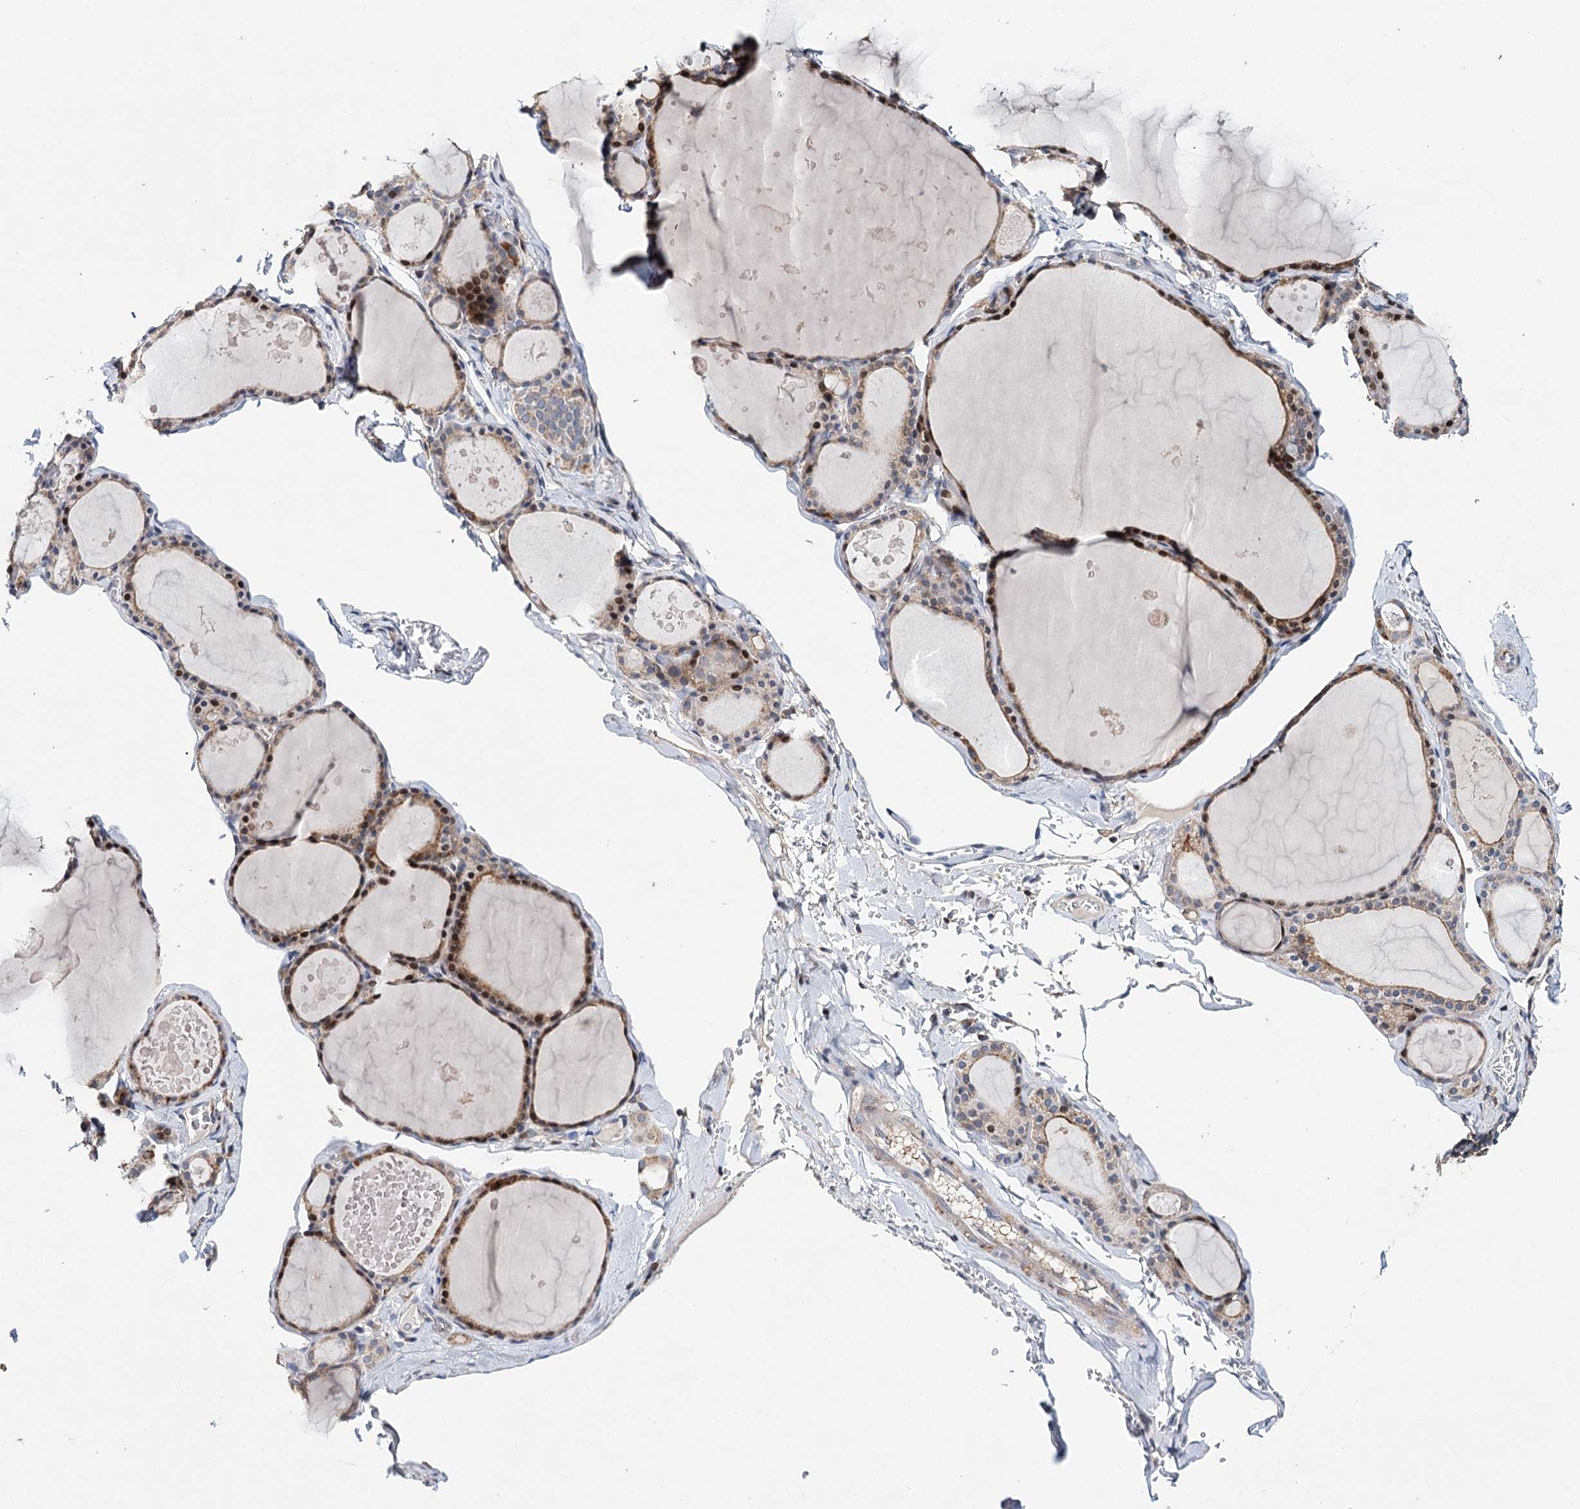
{"staining": {"intensity": "moderate", "quantity": "25%-75%", "location": "cytoplasmic/membranous,nuclear"}, "tissue": "thyroid gland", "cell_type": "Glandular cells", "image_type": "normal", "snomed": [{"axis": "morphology", "description": "Normal tissue, NOS"}, {"axis": "topography", "description": "Thyroid gland"}], "caption": "The histopathology image exhibits immunohistochemical staining of normal thyroid gland. There is moderate cytoplasmic/membranous,nuclear staining is present in about 25%-75% of glandular cells. (Brightfield microscopy of DAB IHC at high magnification).", "gene": "CFAP46", "patient": {"sex": "male", "age": 56}}